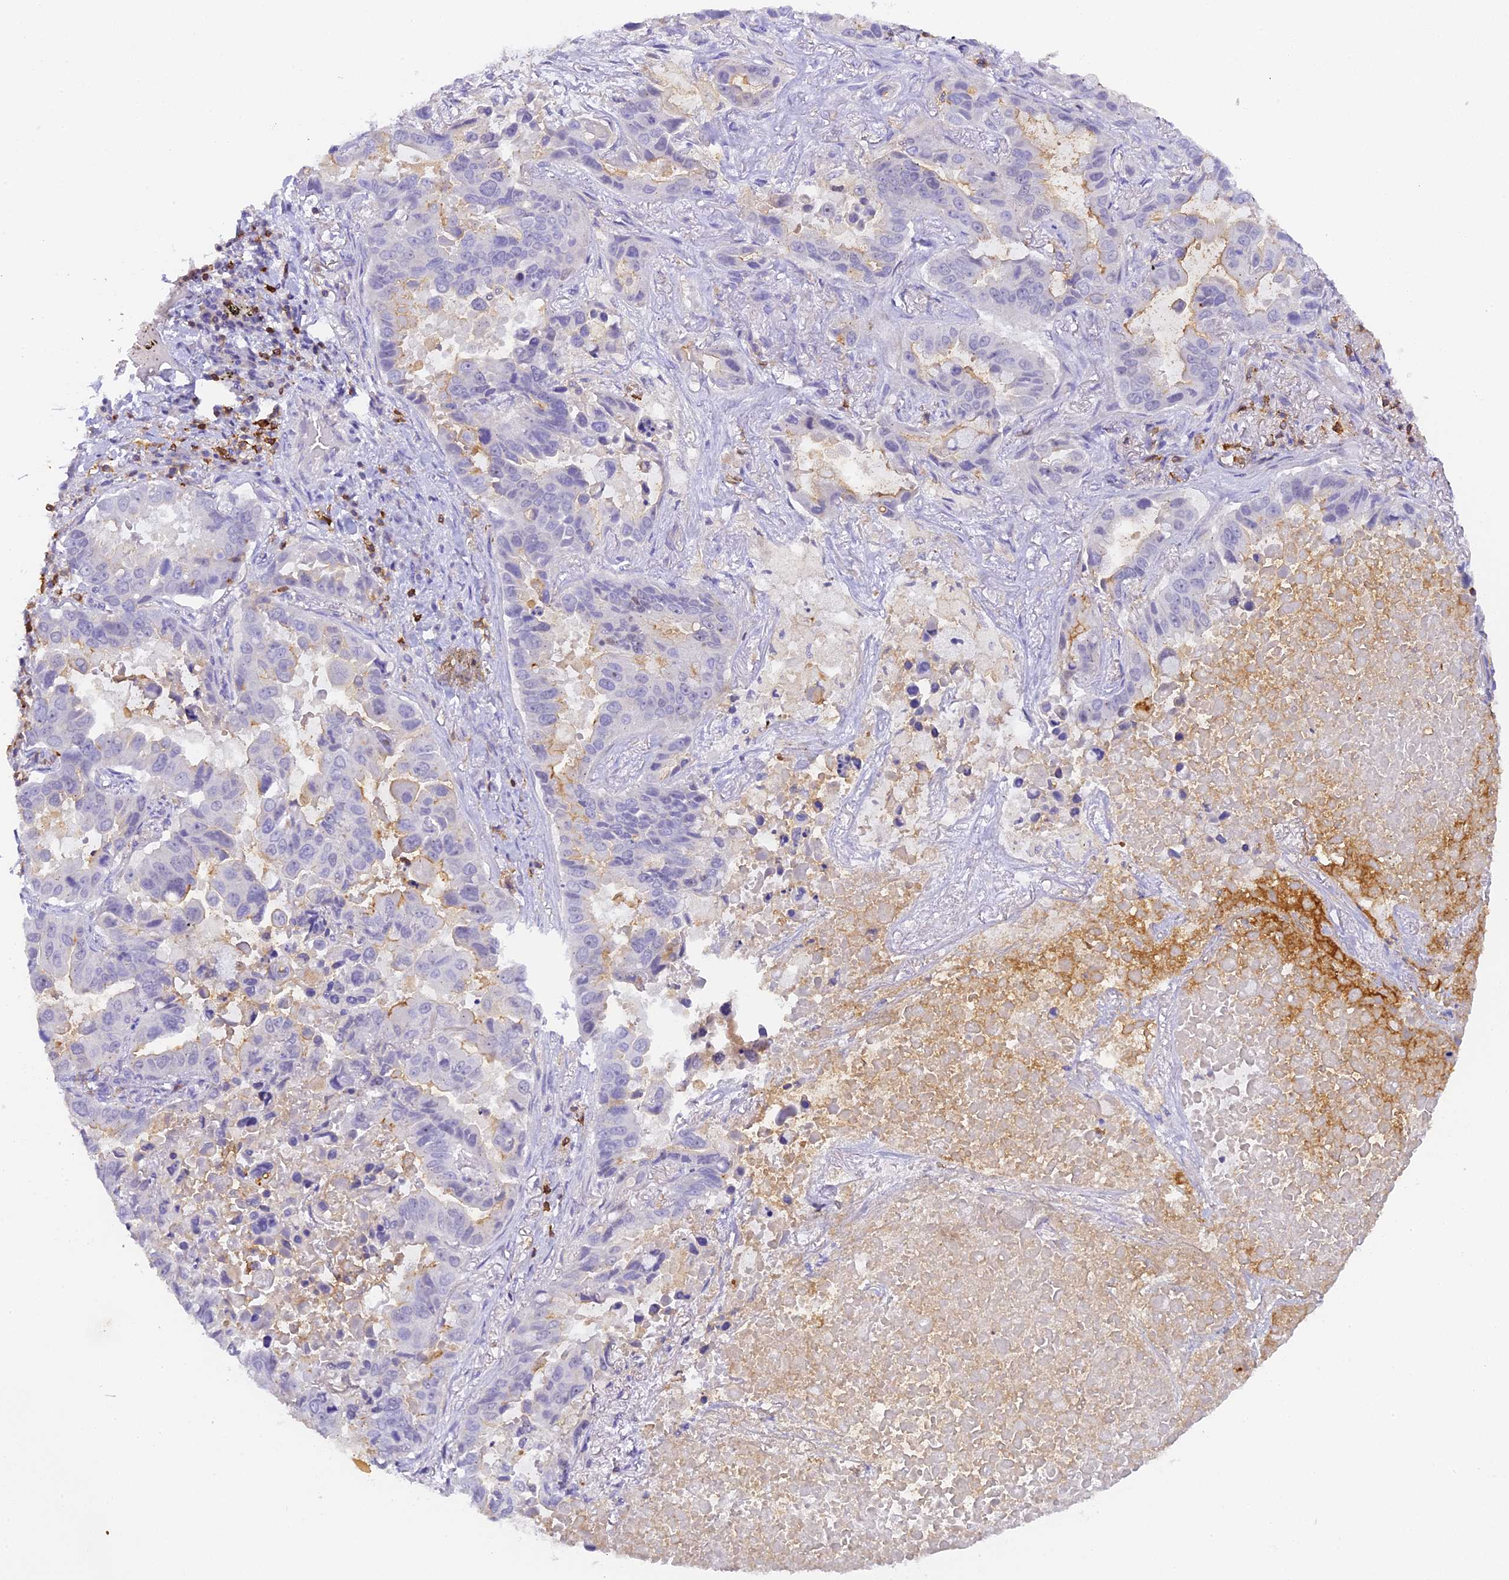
{"staining": {"intensity": "negative", "quantity": "none", "location": "none"}, "tissue": "lung cancer", "cell_type": "Tumor cells", "image_type": "cancer", "snomed": [{"axis": "morphology", "description": "Adenocarcinoma, NOS"}, {"axis": "topography", "description": "Lung"}], "caption": "DAB (3,3'-diaminobenzidine) immunohistochemical staining of adenocarcinoma (lung) displays no significant staining in tumor cells.", "gene": "FYB1", "patient": {"sex": "male", "age": 64}}